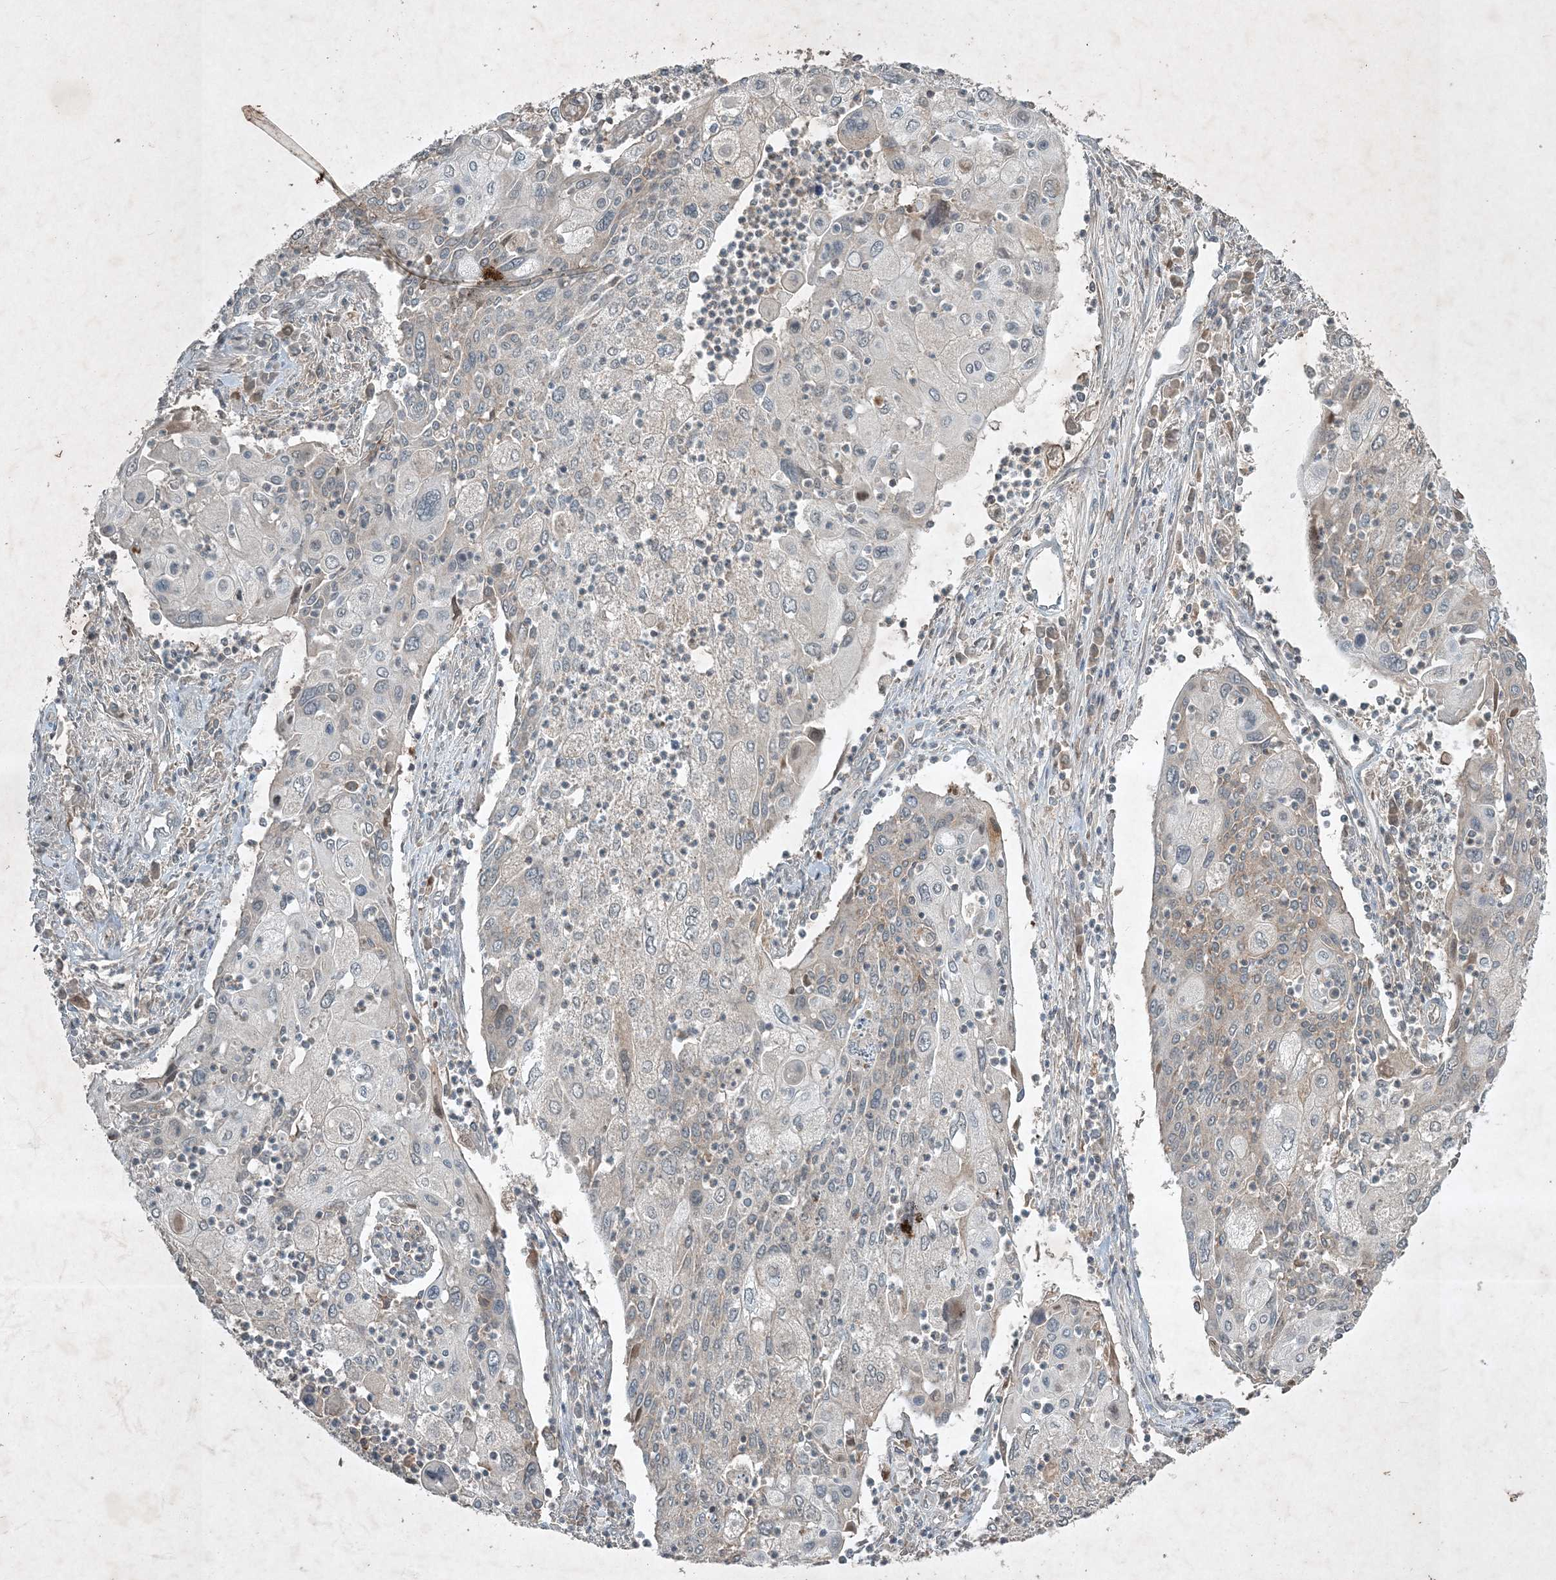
{"staining": {"intensity": "weak", "quantity": "<25%", "location": "cytoplasmic/membranous"}, "tissue": "cervical cancer", "cell_type": "Tumor cells", "image_type": "cancer", "snomed": [{"axis": "morphology", "description": "Squamous cell carcinoma, NOS"}, {"axis": "topography", "description": "Cervix"}], "caption": "IHC image of neoplastic tissue: human squamous cell carcinoma (cervical) stained with DAB demonstrates no significant protein expression in tumor cells.", "gene": "TNFAIP6", "patient": {"sex": "female", "age": 40}}